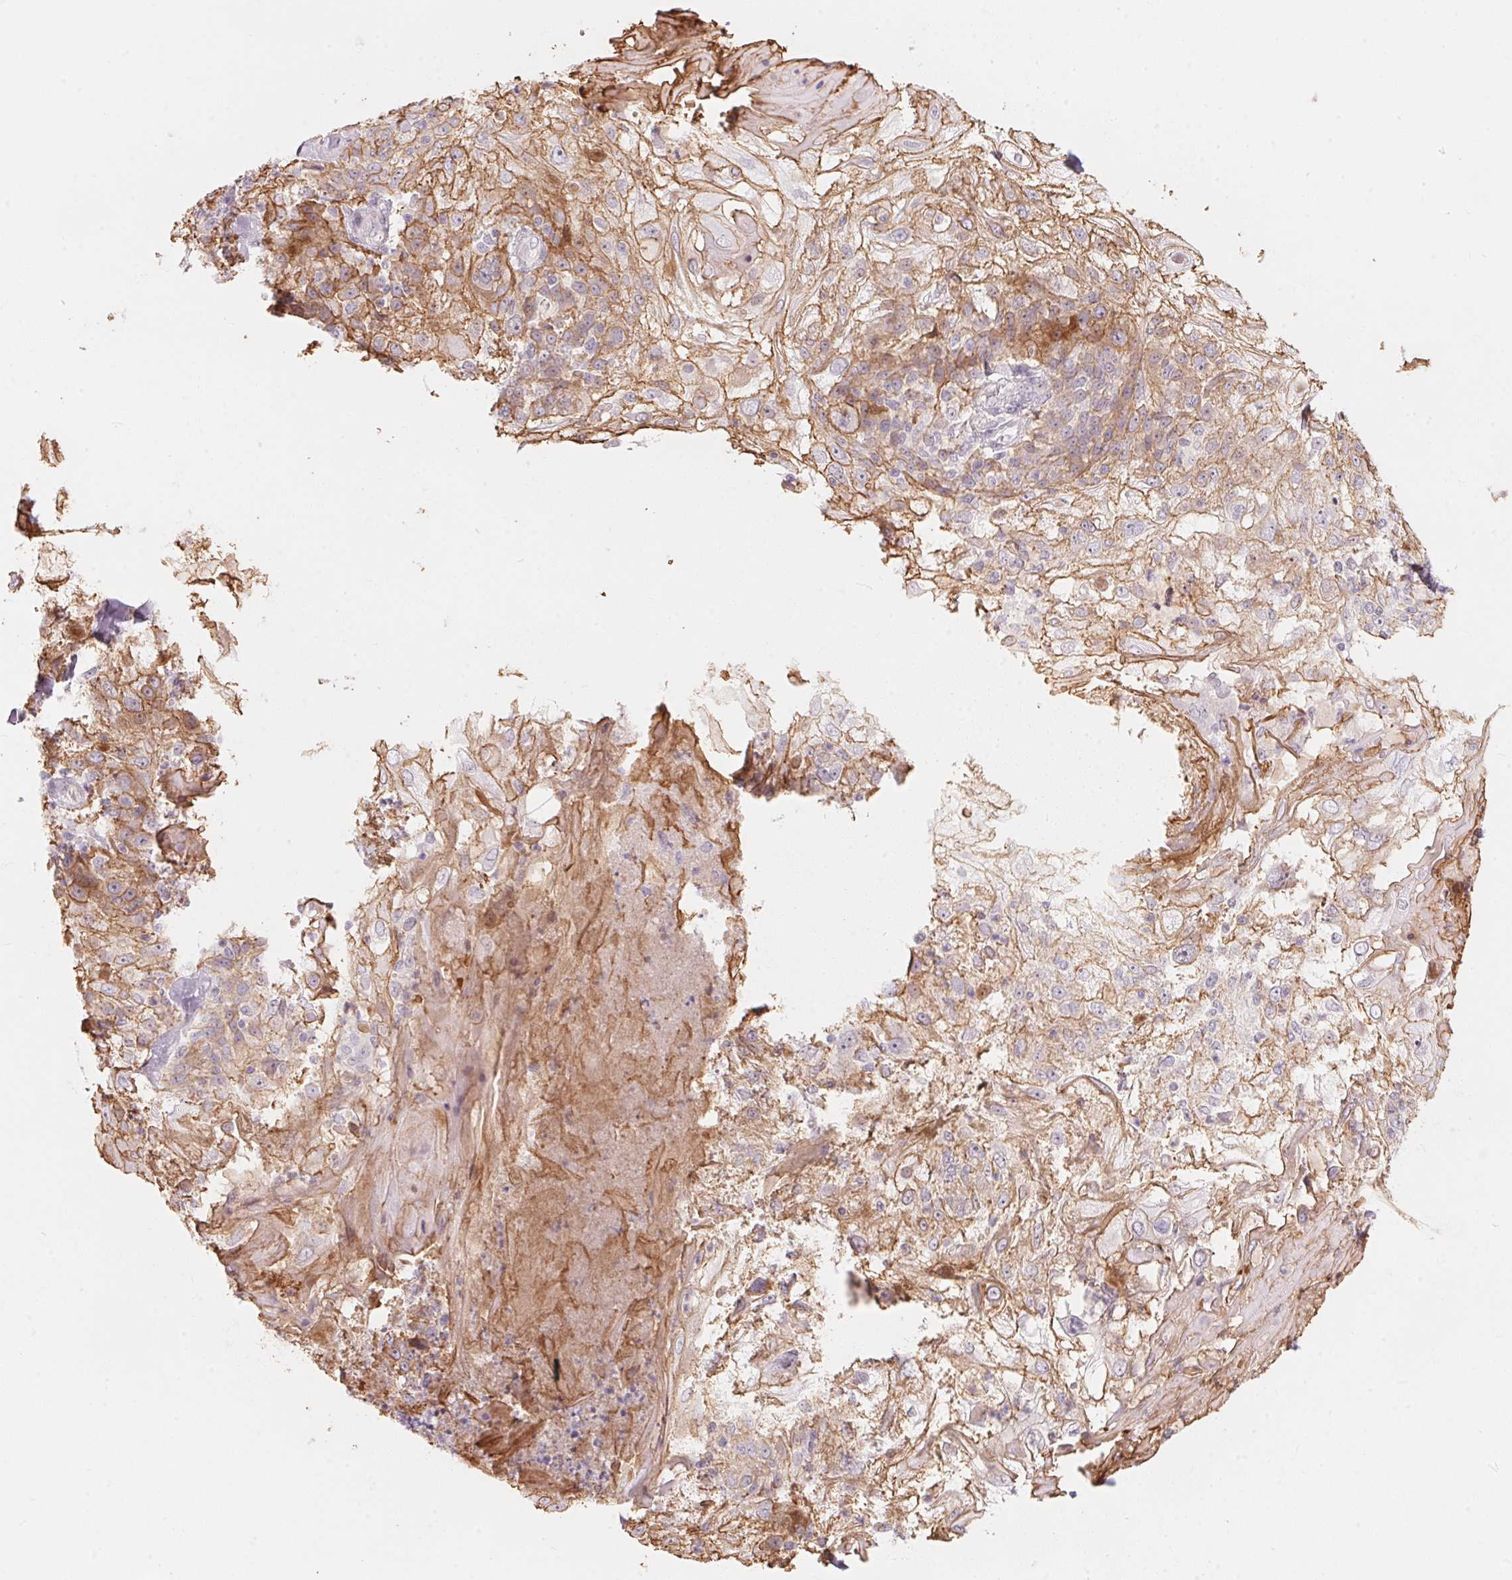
{"staining": {"intensity": "moderate", "quantity": ">75%", "location": "cytoplasmic/membranous"}, "tissue": "skin cancer", "cell_type": "Tumor cells", "image_type": "cancer", "snomed": [{"axis": "morphology", "description": "Normal tissue, NOS"}, {"axis": "morphology", "description": "Squamous cell carcinoma, NOS"}, {"axis": "topography", "description": "Skin"}], "caption": "Immunohistochemical staining of skin squamous cell carcinoma exhibits moderate cytoplasmic/membranous protein positivity in approximately >75% of tumor cells. Immunohistochemistry (ihc) stains the protein of interest in brown and the nuclei are stained blue.", "gene": "TP53AIP1", "patient": {"sex": "female", "age": 83}}